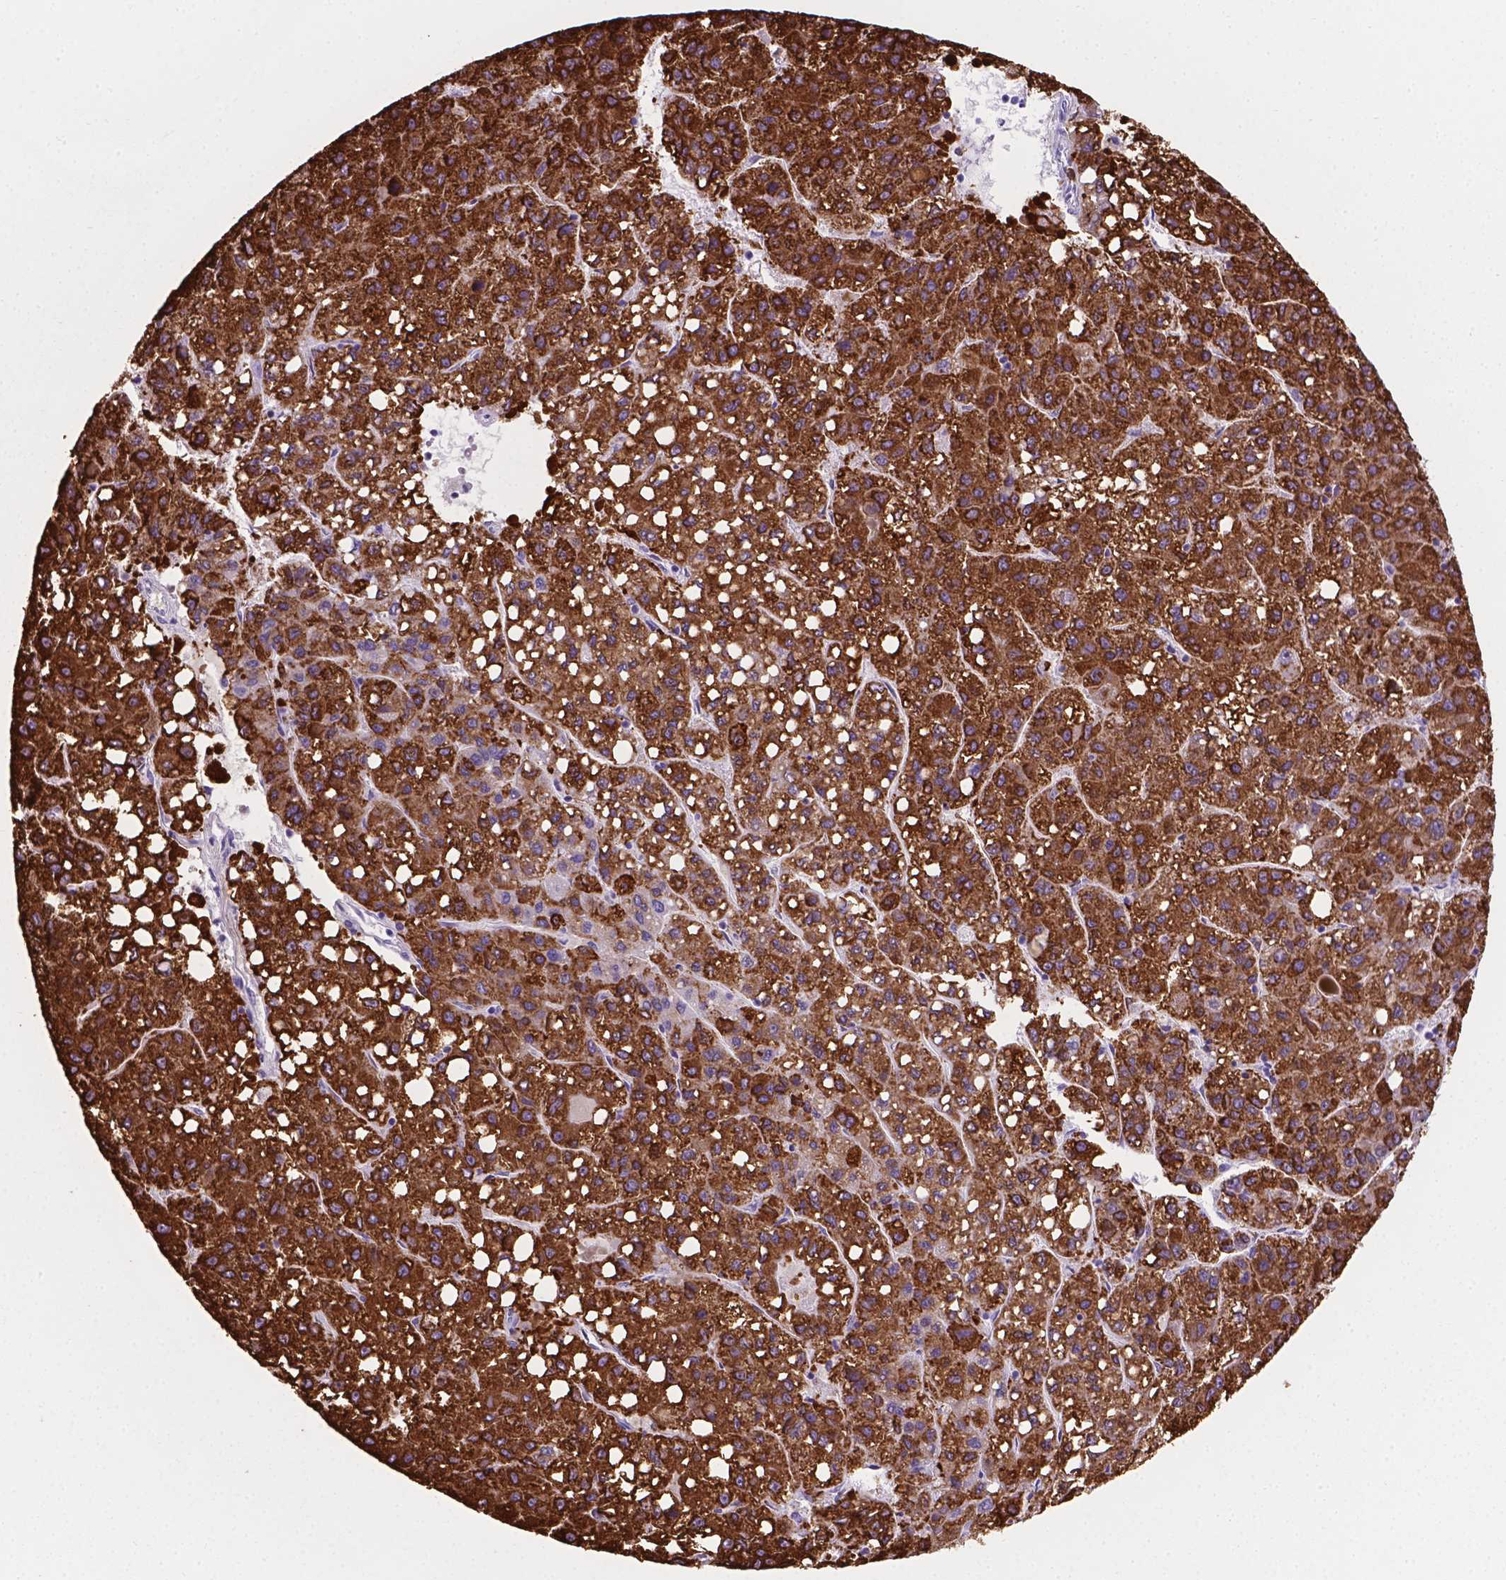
{"staining": {"intensity": "strong", "quantity": ">75%", "location": "cytoplasmic/membranous"}, "tissue": "liver cancer", "cell_type": "Tumor cells", "image_type": "cancer", "snomed": [{"axis": "morphology", "description": "Carcinoma, Hepatocellular, NOS"}, {"axis": "topography", "description": "Liver"}], "caption": "Immunohistochemistry histopathology image of liver cancer stained for a protein (brown), which shows high levels of strong cytoplasmic/membranous expression in approximately >75% of tumor cells.", "gene": "MACF1", "patient": {"sex": "female", "age": 82}}